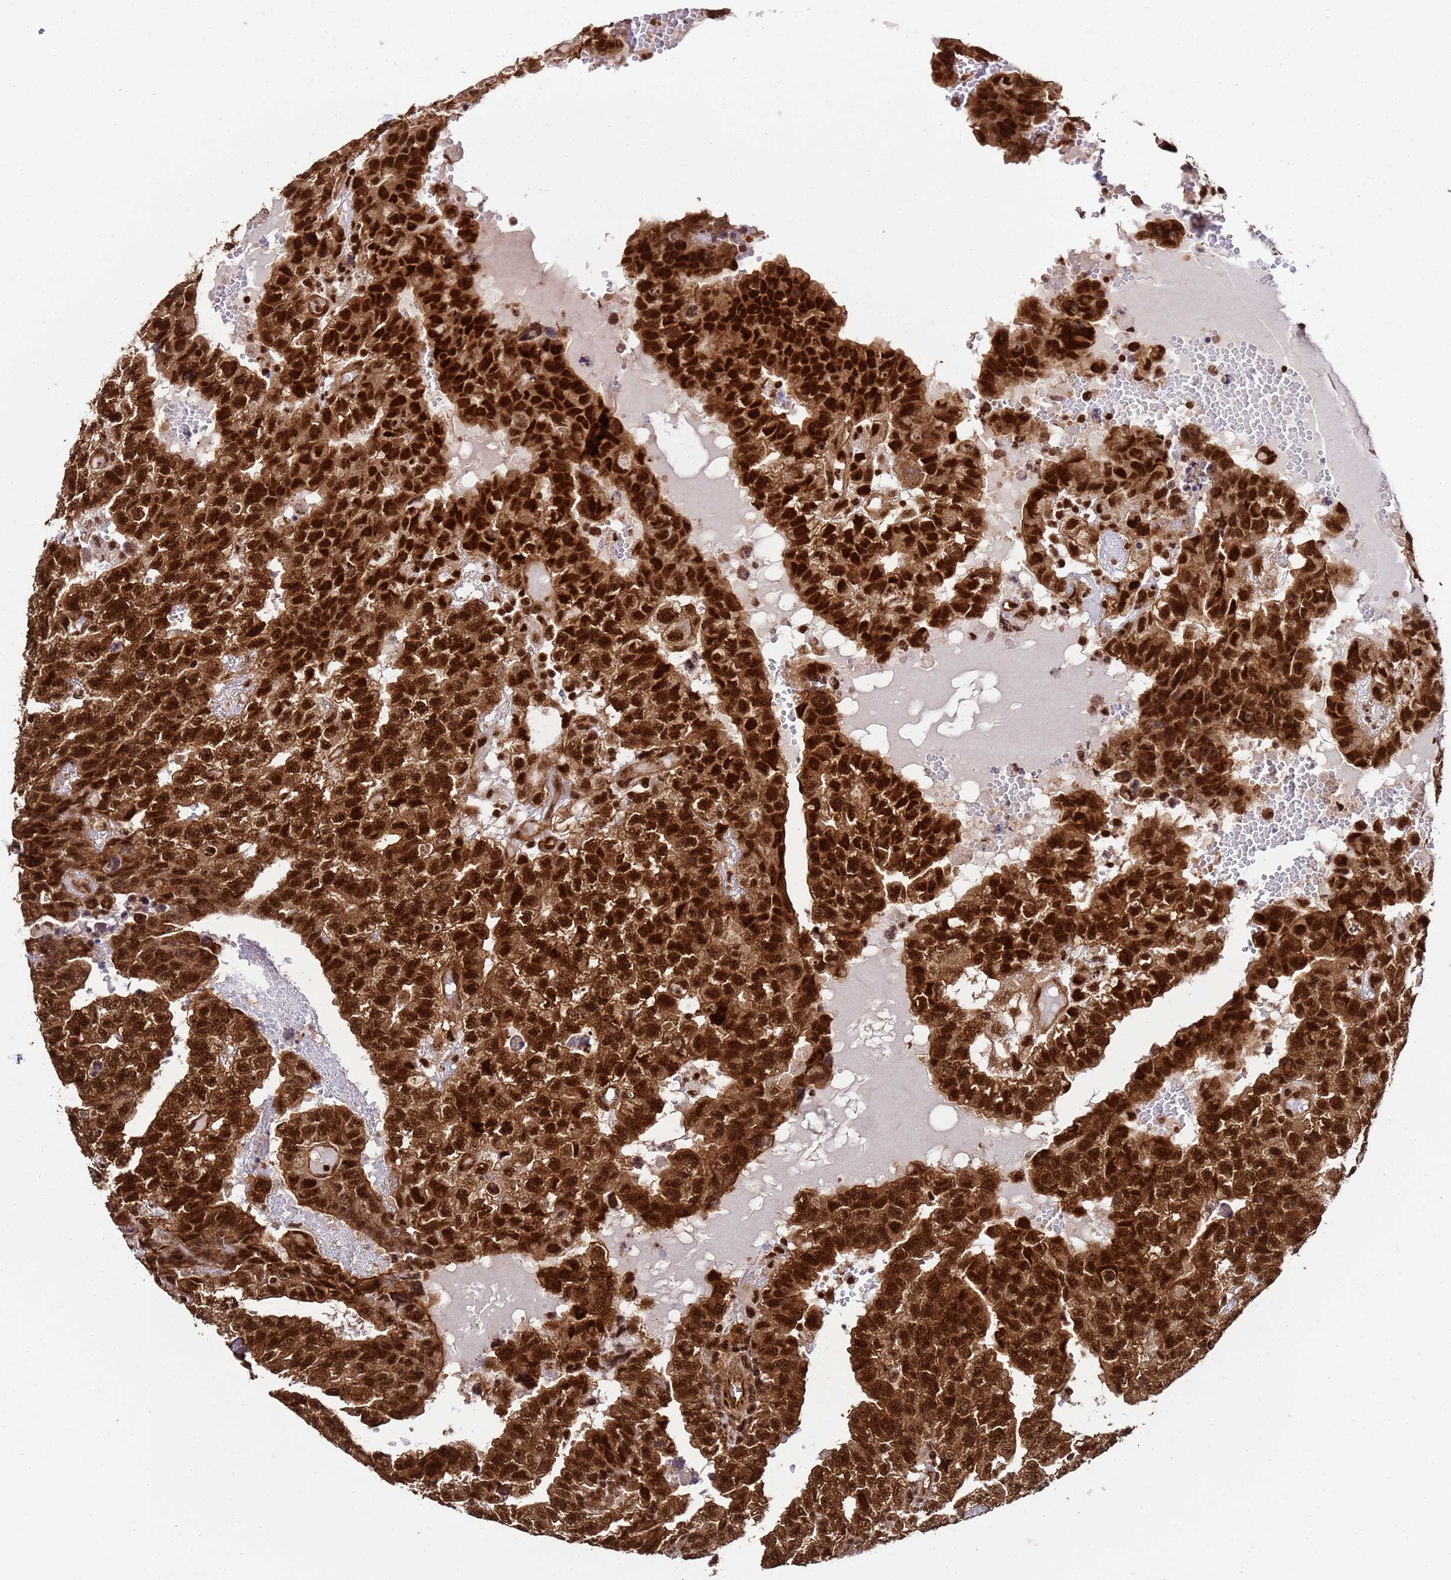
{"staining": {"intensity": "strong", "quantity": ">75%", "location": "cytoplasmic/membranous,nuclear"}, "tissue": "testis cancer", "cell_type": "Tumor cells", "image_type": "cancer", "snomed": [{"axis": "morphology", "description": "Carcinoma, Embryonal, NOS"}, {"axis": "topography", "description": "Testis"}], "caption": "This is a micrograph of IHC staining of testis embryonal carcinoma, which shows strong expression in the cytoplasmic/membranous and nuclear of tumor cells.", "gene": "SYF2", "patient": {"sex": "male", "age": 25}}